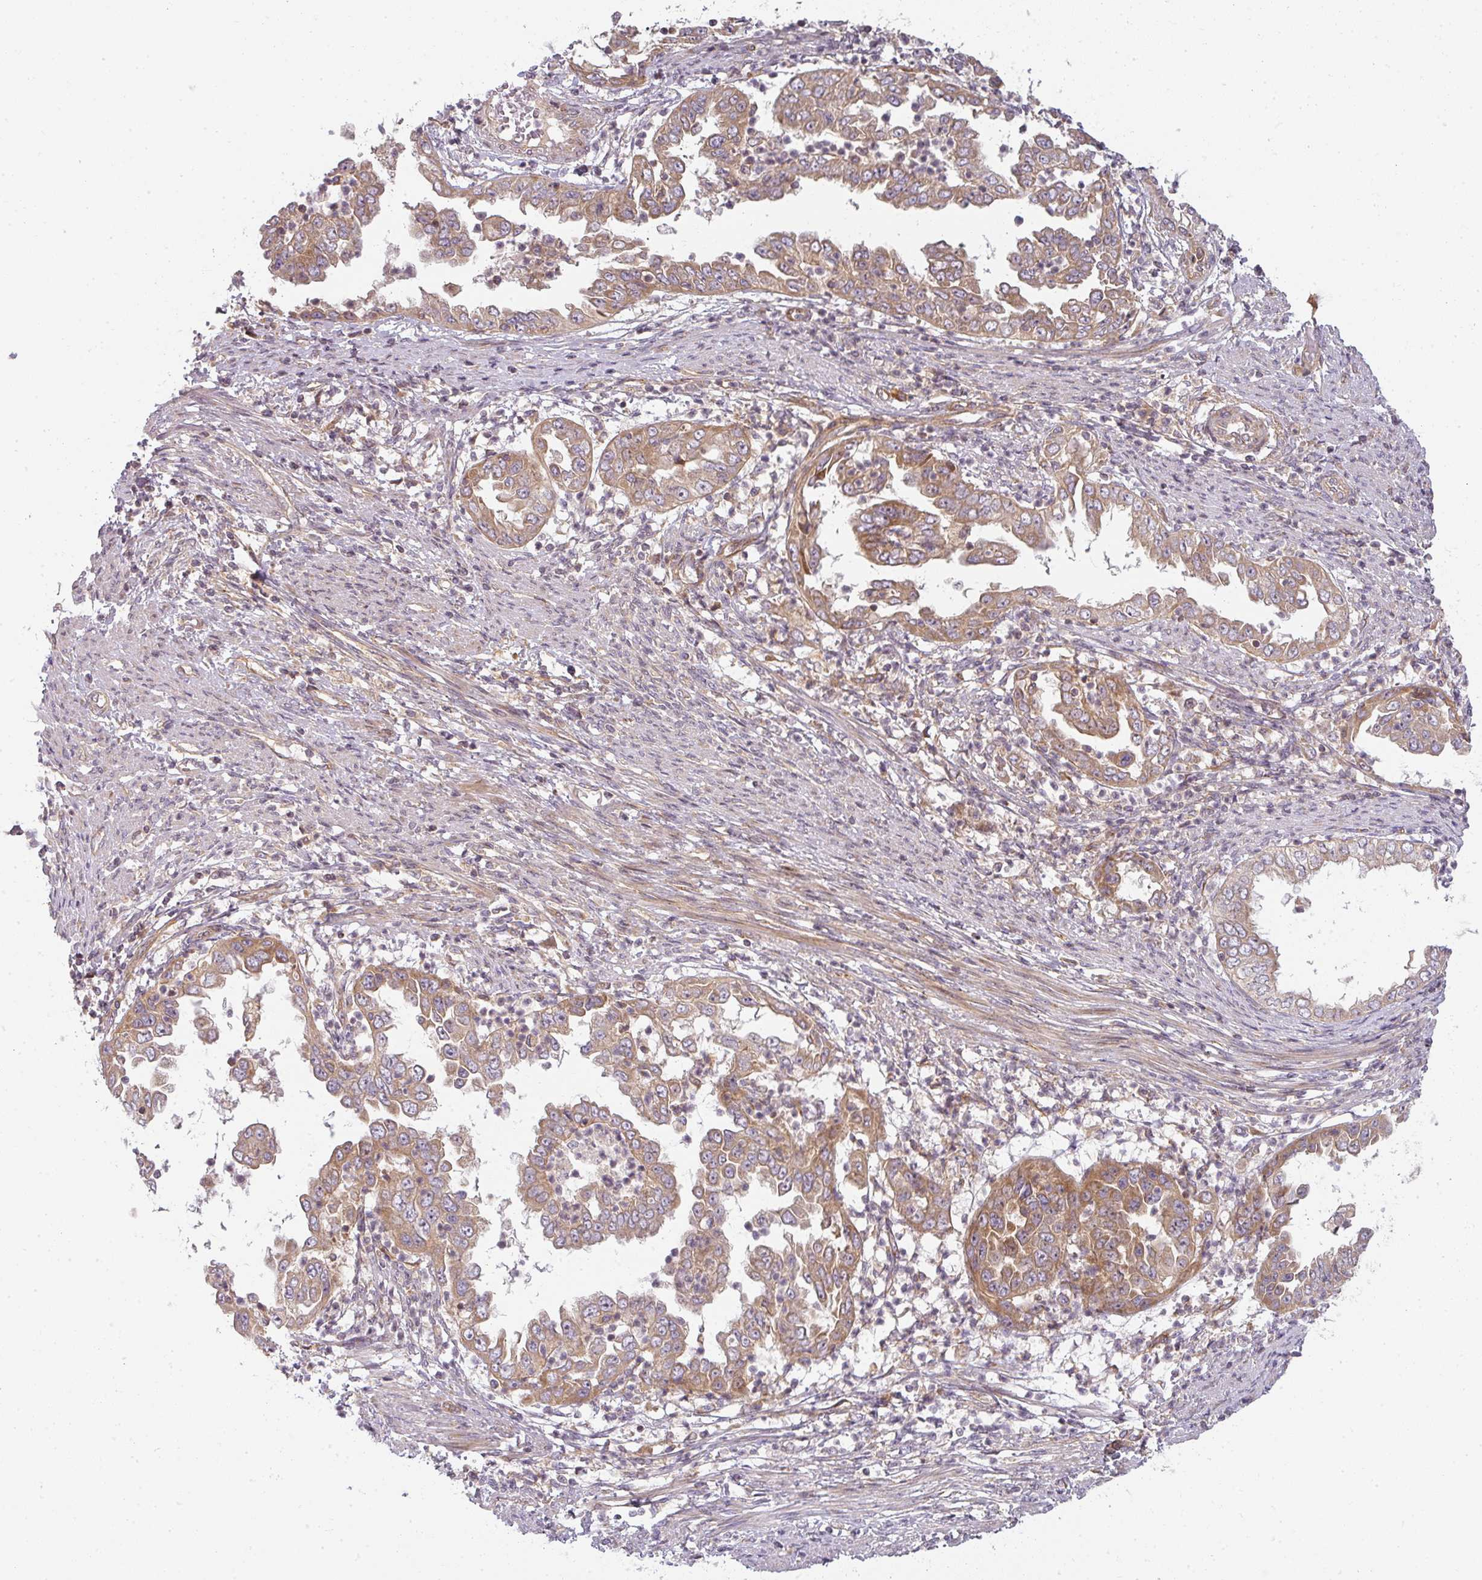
{"staining": {"intensity": "moderate", "quantity": "25%-75%", "location": "cytoplasmic/membranous"}, "tissue": "endometrial cancer", "cell_type": "Tumor cells", "image_type": "cancer", "snomed": [{"axis": "morphology", "description": "Adenocarcinoma, NOS"}, {"axis": "topography", "description": "Endometrium"}], "caption": "Immunohistochemistry image of neoplastic tissue: adenocarcinoma (endometrial) stained using immunohistochemistry exhibits medium levels of moderate protein expression localized specifically in the cytoplasmic/membranous of tumor cells, appearing as a cytoplasmic/membranous brown color.", "gene": "CNOT1", "patient": {"sex": "female", "age": 85}}